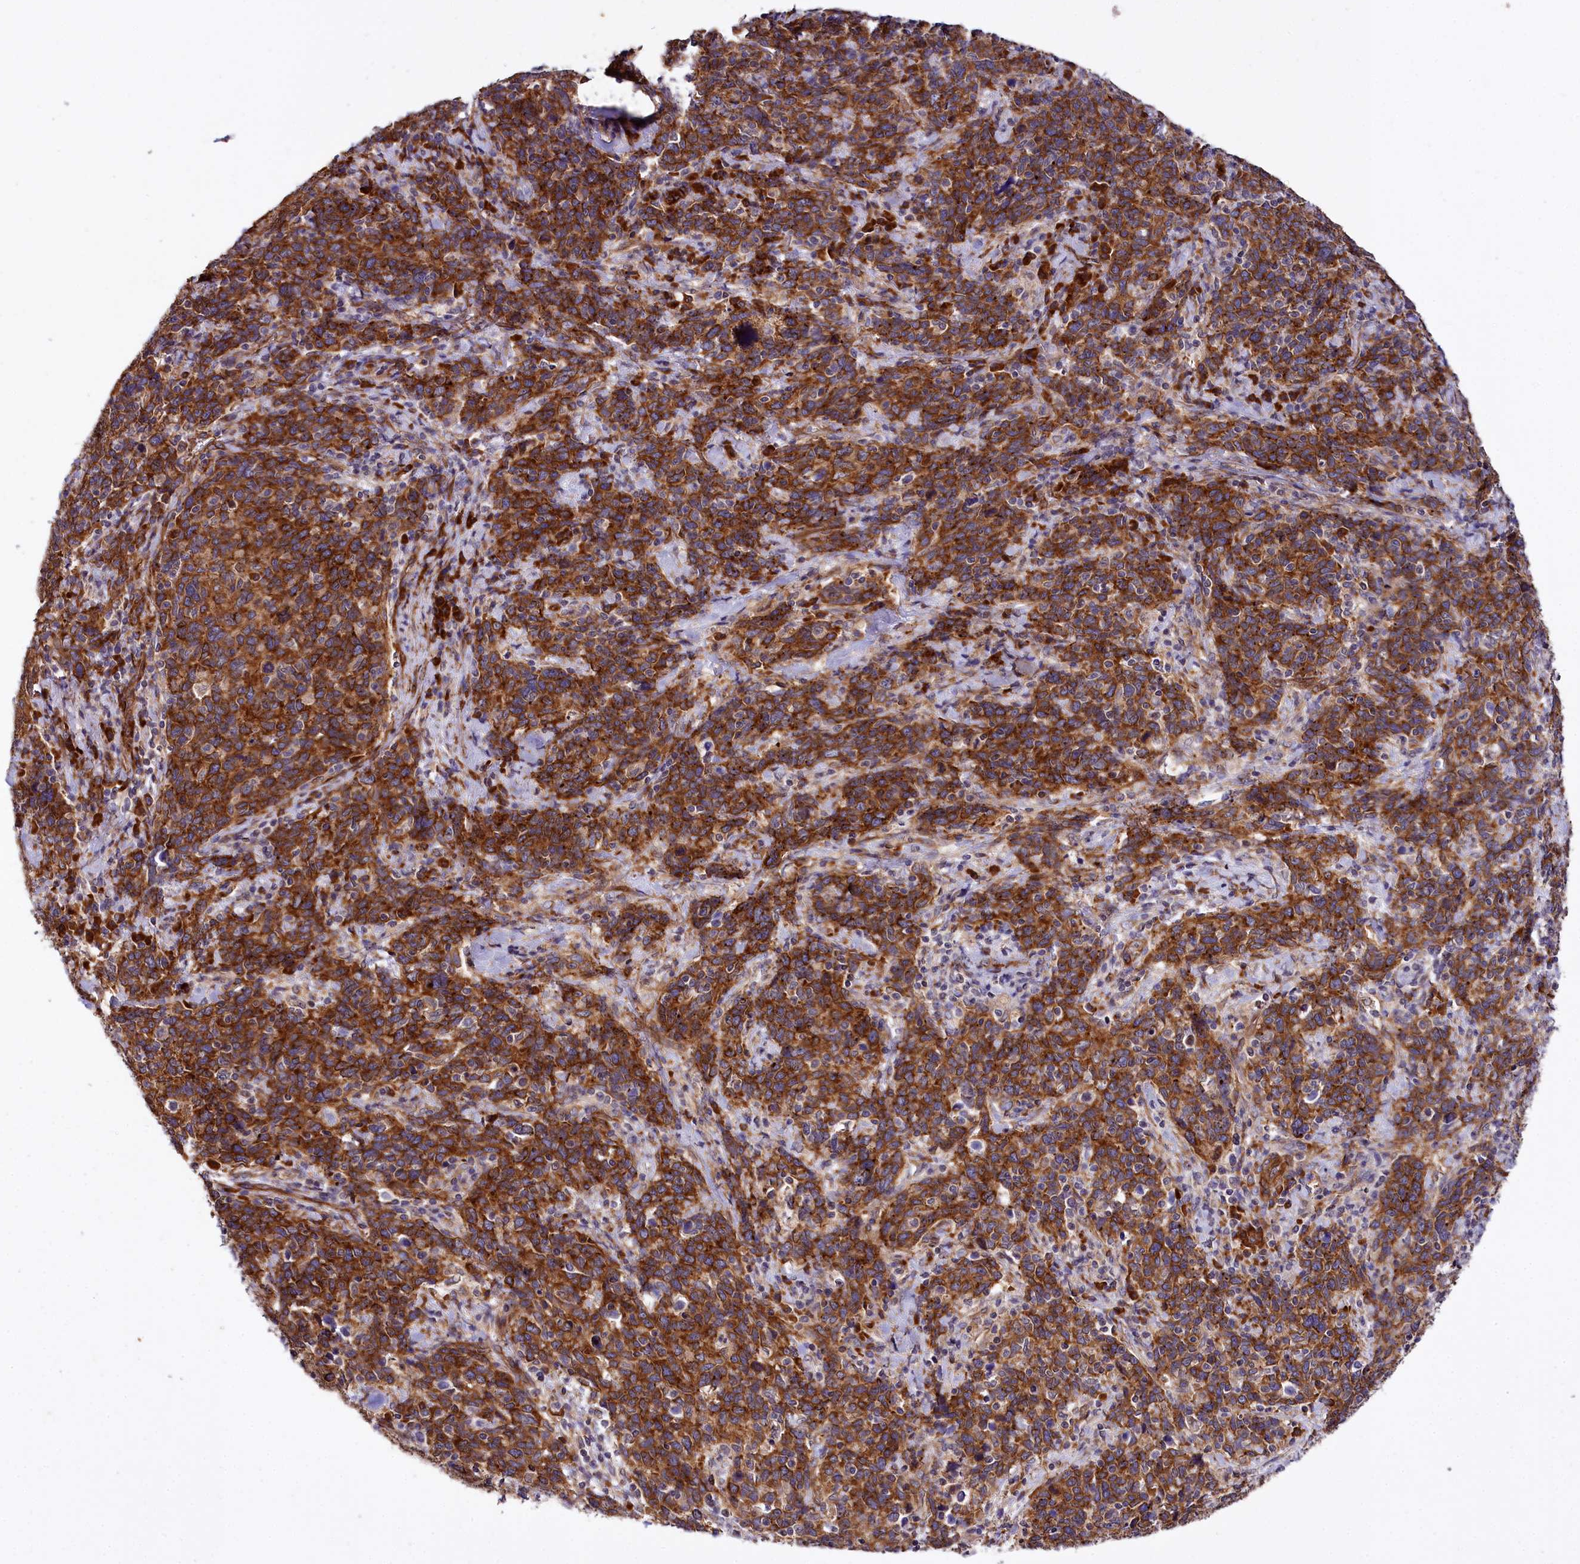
{"staining": {"intensity": "strong", "quantity": ">75%", "location": "cytoplasmic/membranous"}, "tissue": "cervical cancer", "cell_type": "Tumor cells", "image_type": "cancer", "snomed": [{"axis": "morphology", "description": "Squamous cell carcinoma, NOS"}, {"axis": "topography", "description": "Cervix"}], "caption": "This photomicrograph displays immunohistochemistry staining of squamous cell carcinoma (cervical), with high strong cytoplasmic/membranous positivity in about >75% of tumor cells.", "gene": "SPATS2", "patient": {"sex": "female", "age": 41}}